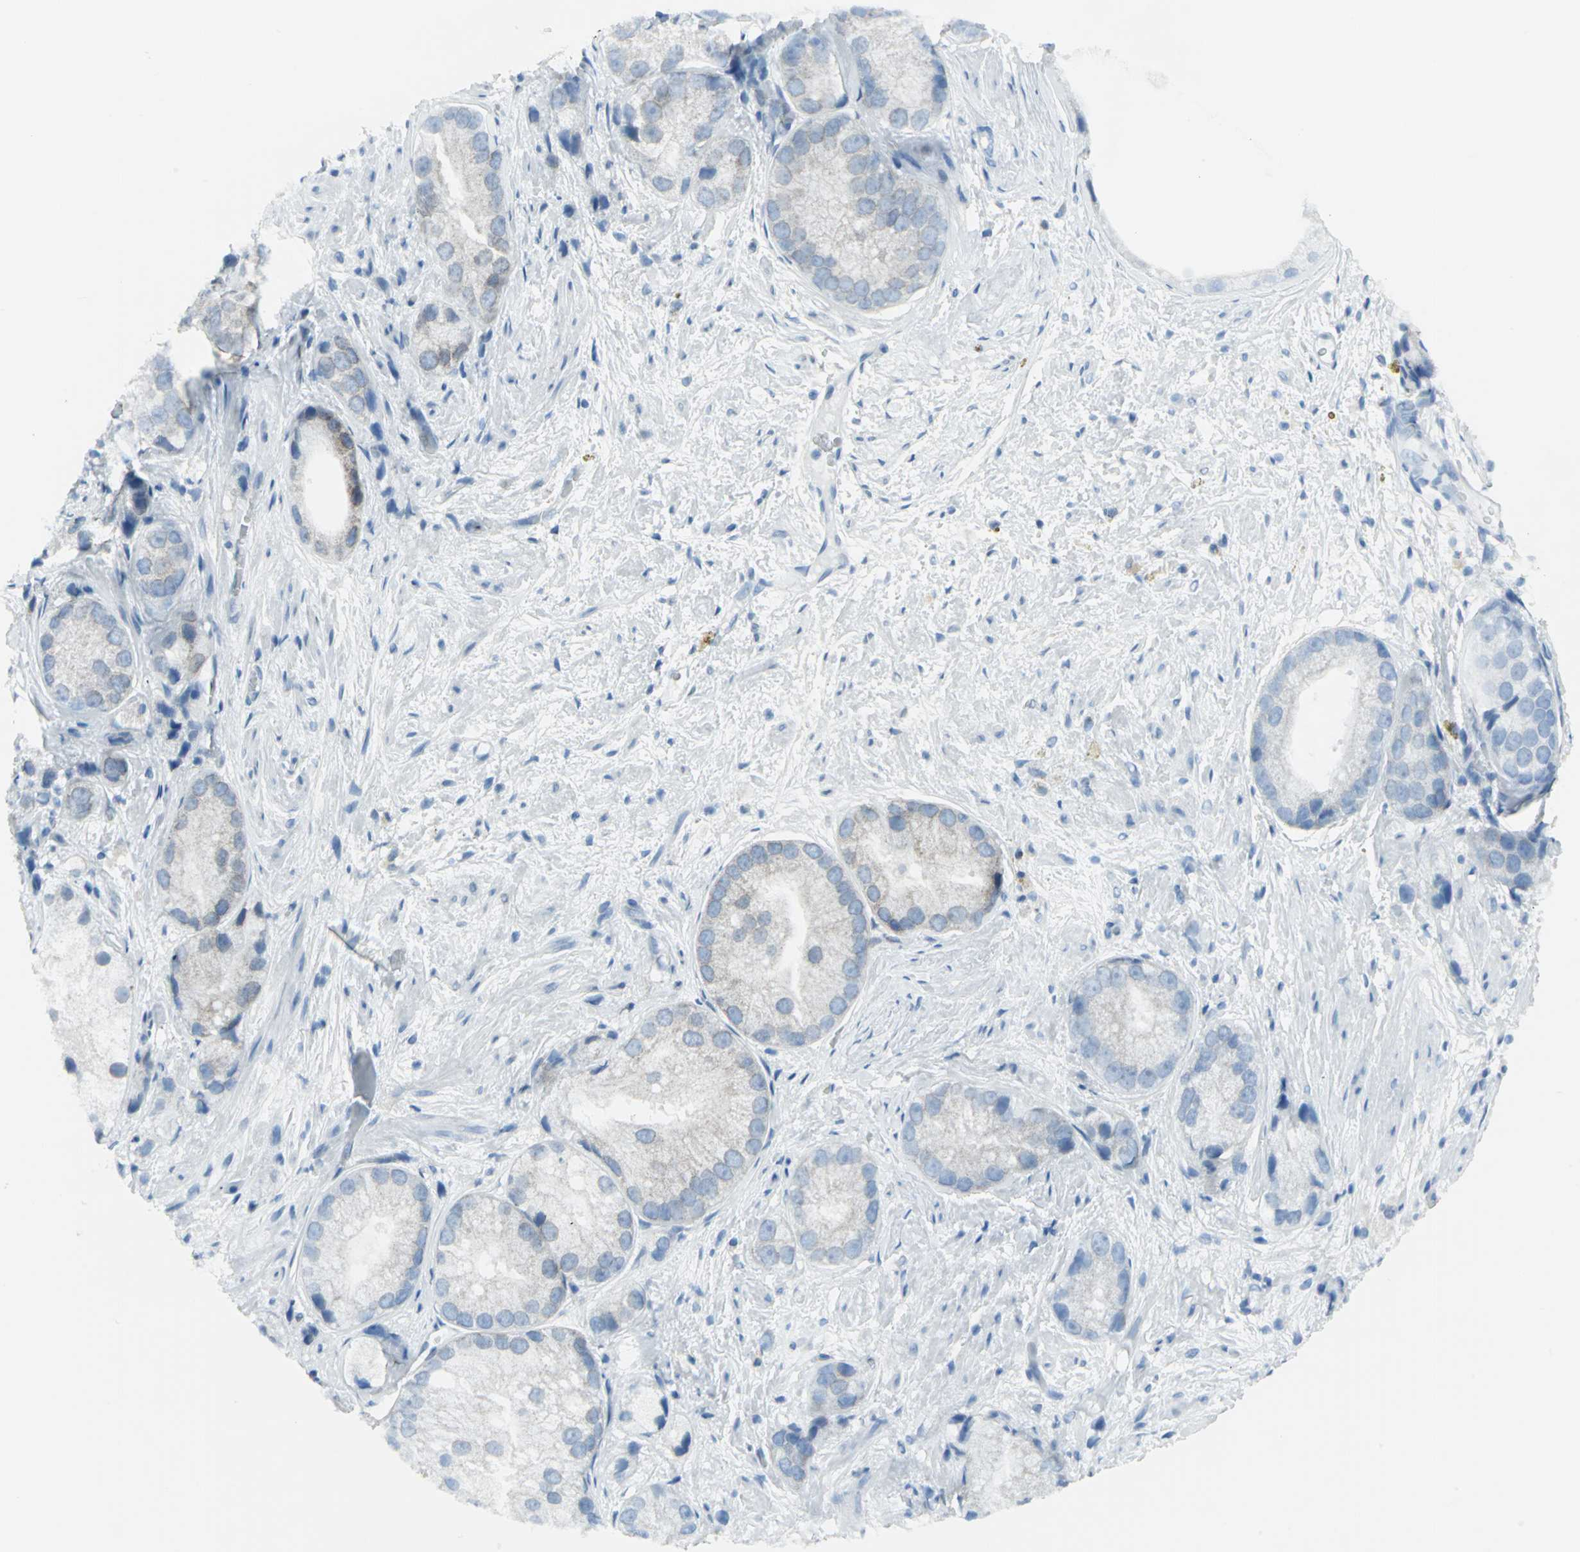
{"staining": {"intensity": "moderate", "quantity": ">75%", "location": "cytoplasmic/membranous,nuclear"}, "tissue": "prostate cancer", "cell_type": "Tumor cells", "image_type": "cancer", "snomed": [{"axis": "morphology", "description": "Adenocarcinoma, Low grade"}, {"axis": "topography", "description": "Prostate"}], "caption": "Prostate cancer (adenocarcinoma (low-grade)) was stained to show a protein in brown. There is medium levels of moderate cytoplasmic/membranous and nuclear positivity in approximately >75% of tumor cells.", "gene": "SNUPN", "patient": {"sex": "male", "age": 69}}